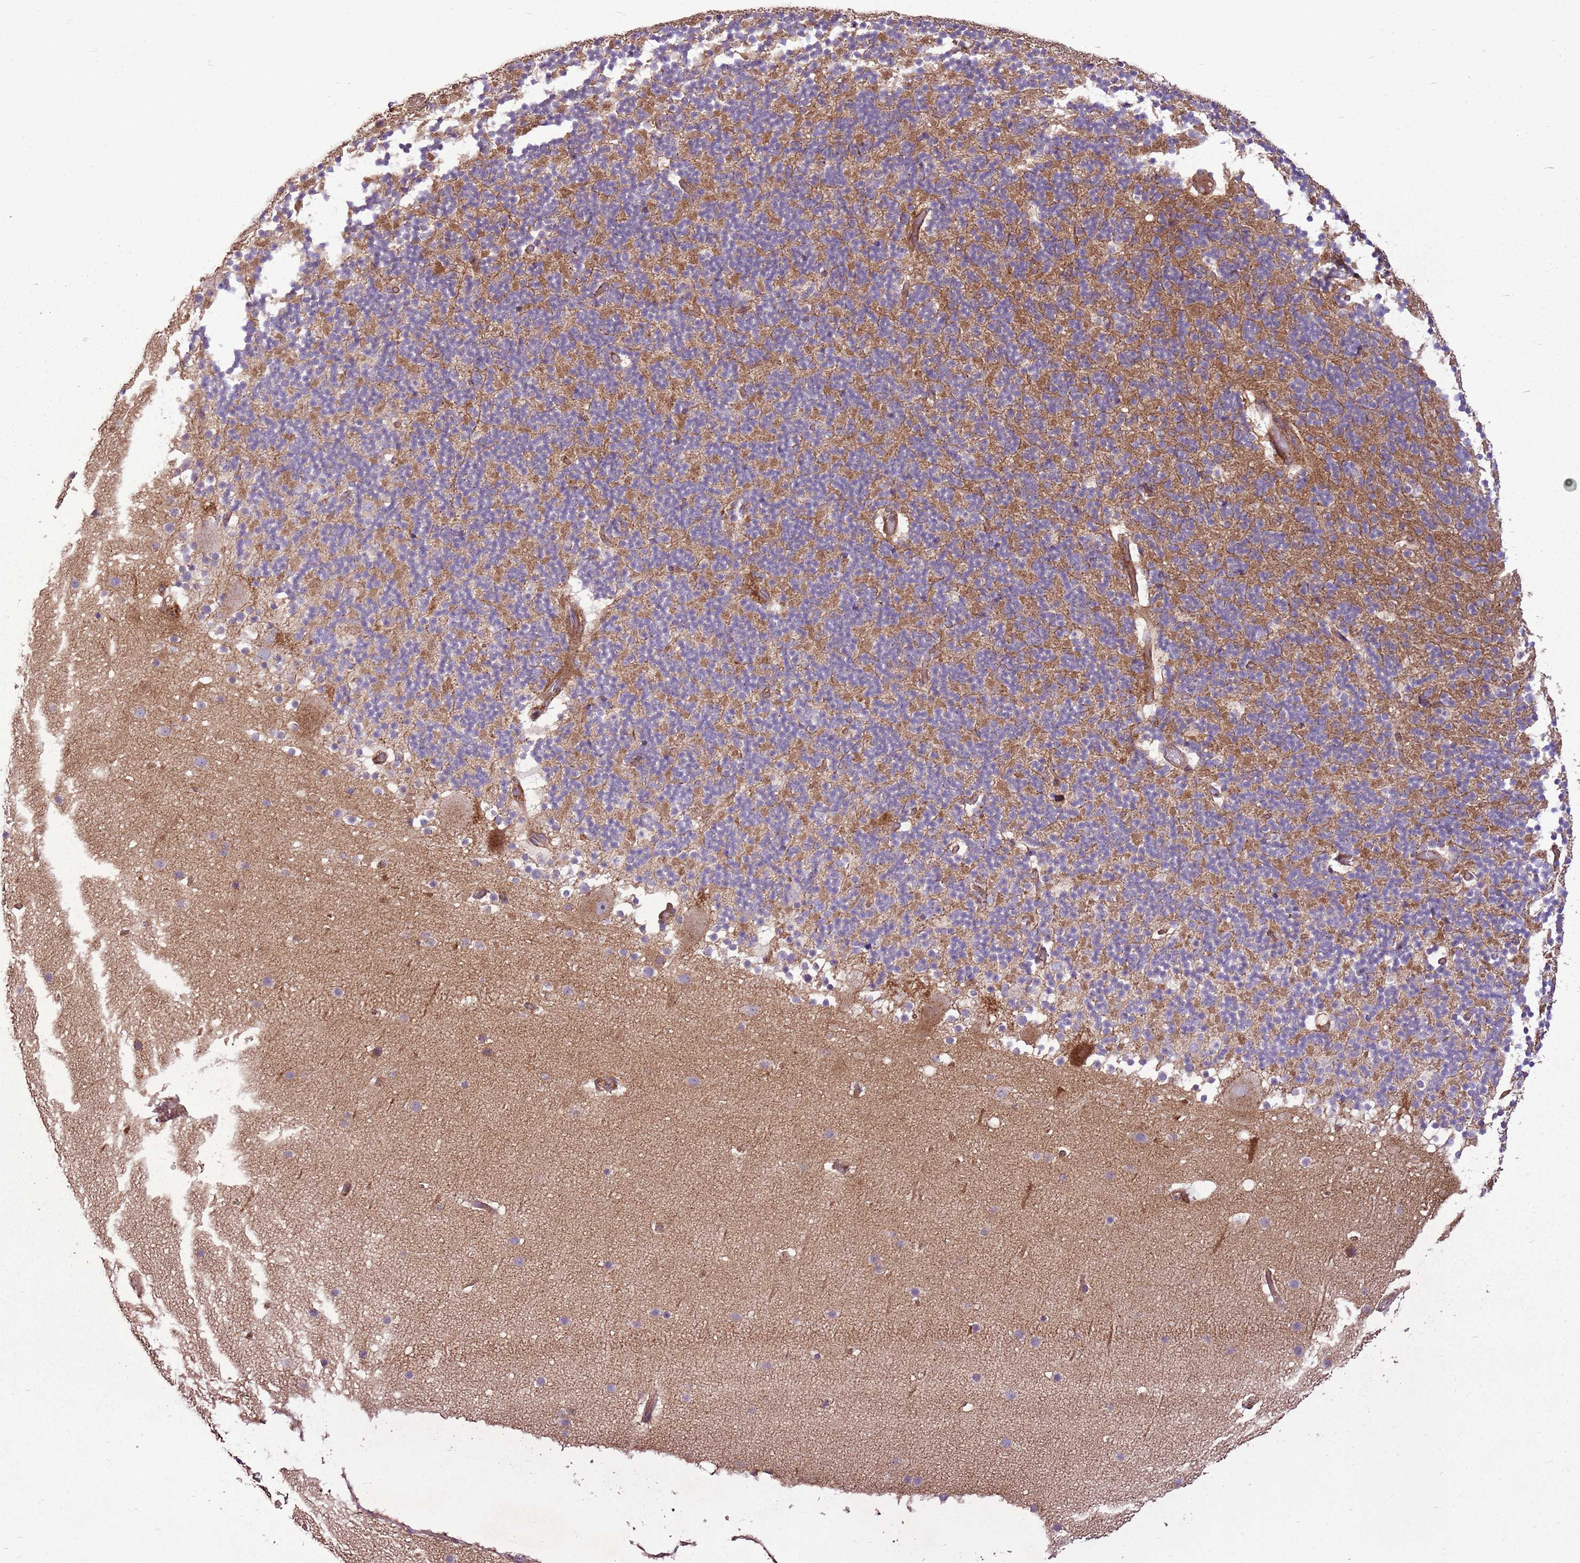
{"staining": {"intensity": "moderate", "quantity": "25%-75%", "location": "cytoplasmic/membranous"}, "tissue": "cerebellum", "cell_type": "Cells in granular layer", "image_type": "normal", "snomed": [{"axis": "morphology", "description": "Normal tissue, NOS"}, {"axis": "topography", "description": "Cerebellum"}], "caption": "Cells in granular layer display medium levels of moderate cytoplasmic/membranous positivity in approximately 25%-75% of cells in normal cerebellum.", "gene": "ANKRD24", "patient": {"sex": "male", "age": 57}}